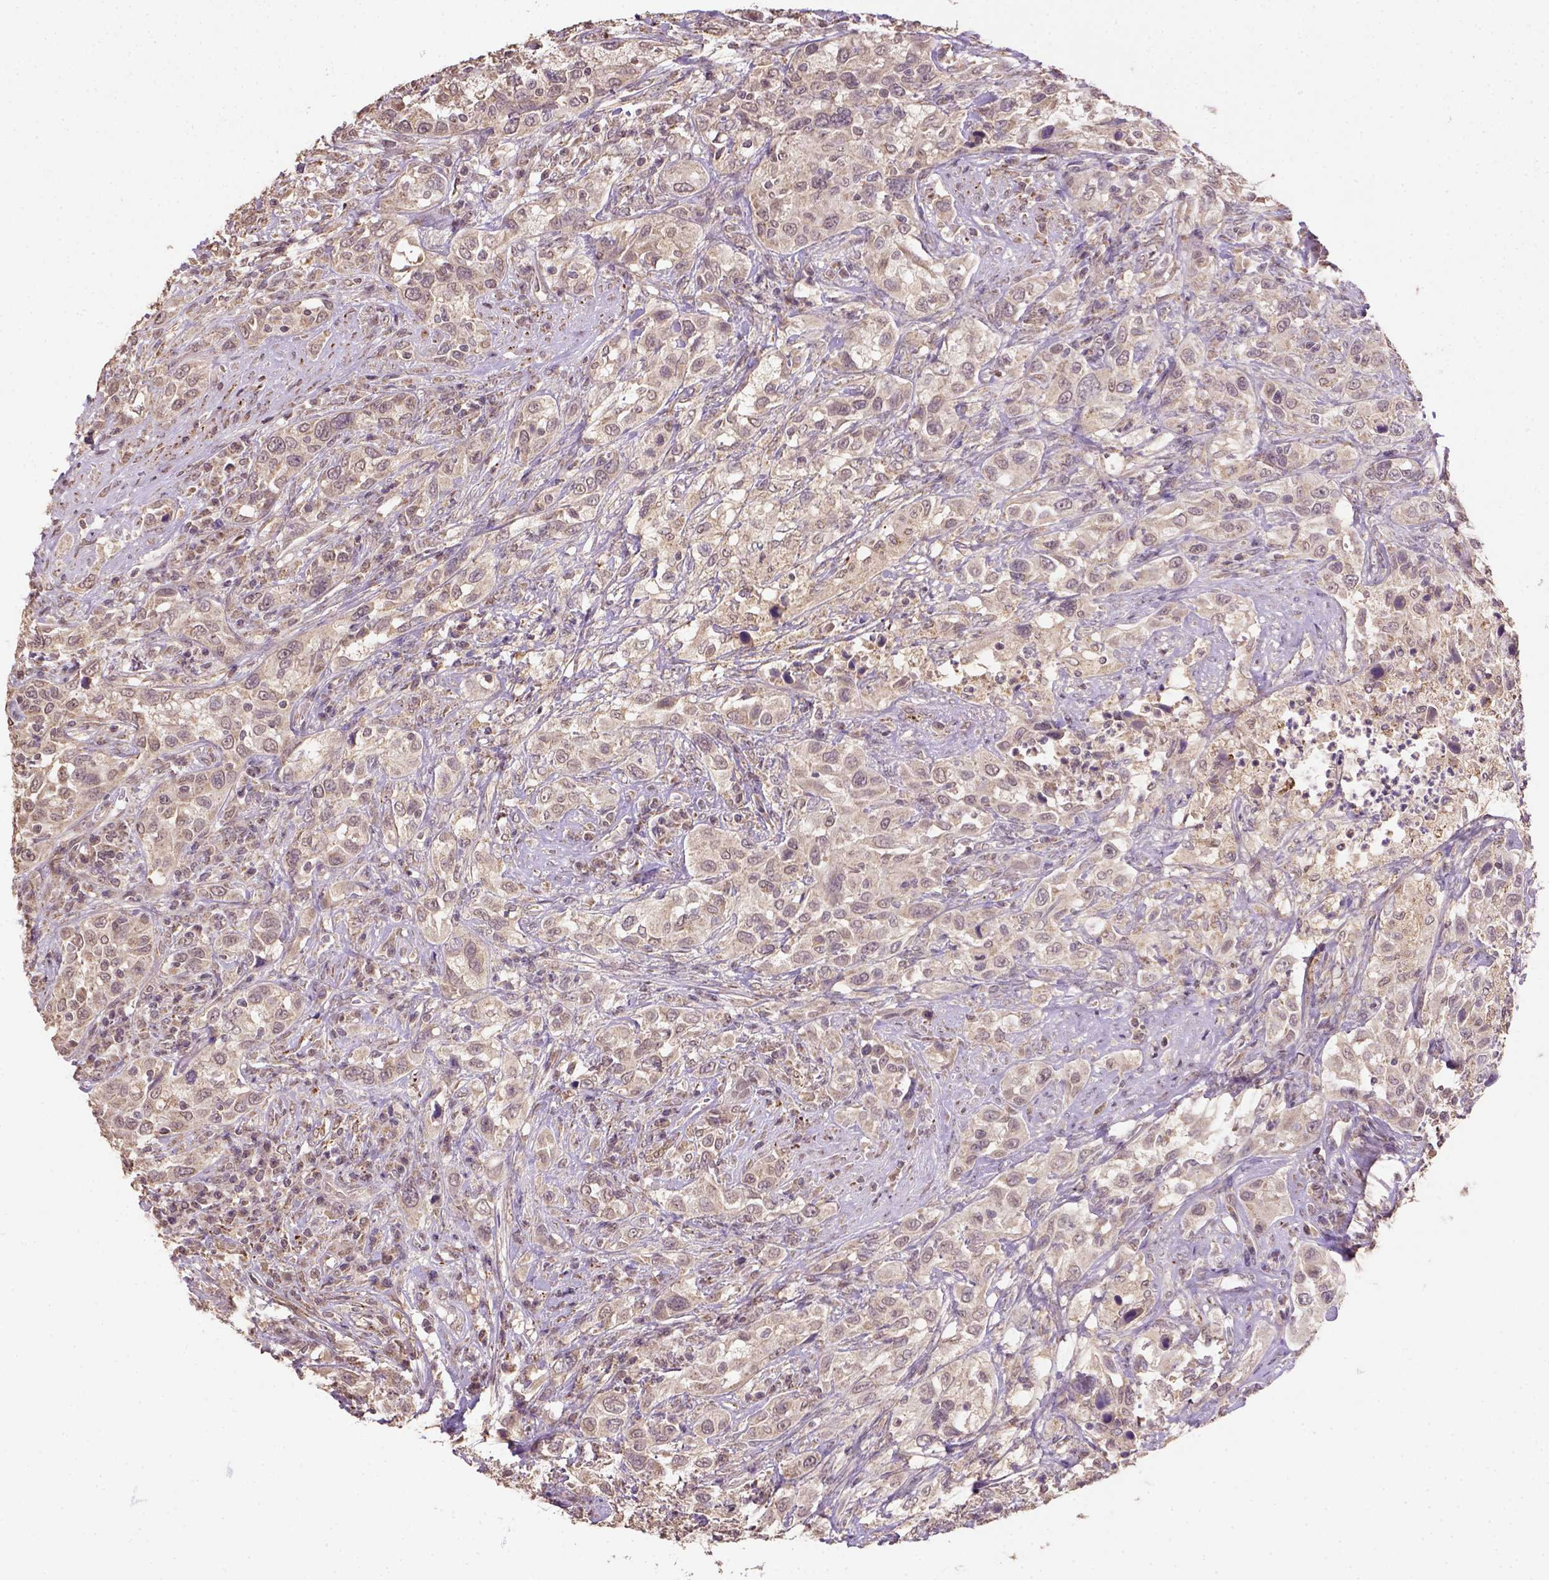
{"staining": {"intensity": "weak", "quantity": ">75%", "location": "cytoplasmic/membranous"}, "tissue": "urothelial cancer", "cell_type": "Tumor cells", "image_type": "cancer", "snomed": [{"axis": "morphology", "description": "Urothelial carcinoma, NOS"}, {"axis": "morphology", "description": "Urothelial carcinoma, High grade"}, {"axis": "topography", "description": "Urinary bladder"}], "caption": "Immunohistochemistry staining of high-grade urothelial carcinoma, which exhibits low levels of weak cytoplasmic/membranous positivity in about >75% of tumor cells indicating weak cytoplasmic/membranous protein expression. The staining was performed using DAB (brown) for protein detection and nuclei were counterstained in hematoxylin (blue).", "gene": "NUDT10", "patient": {"sex": "female", "age": 64}}